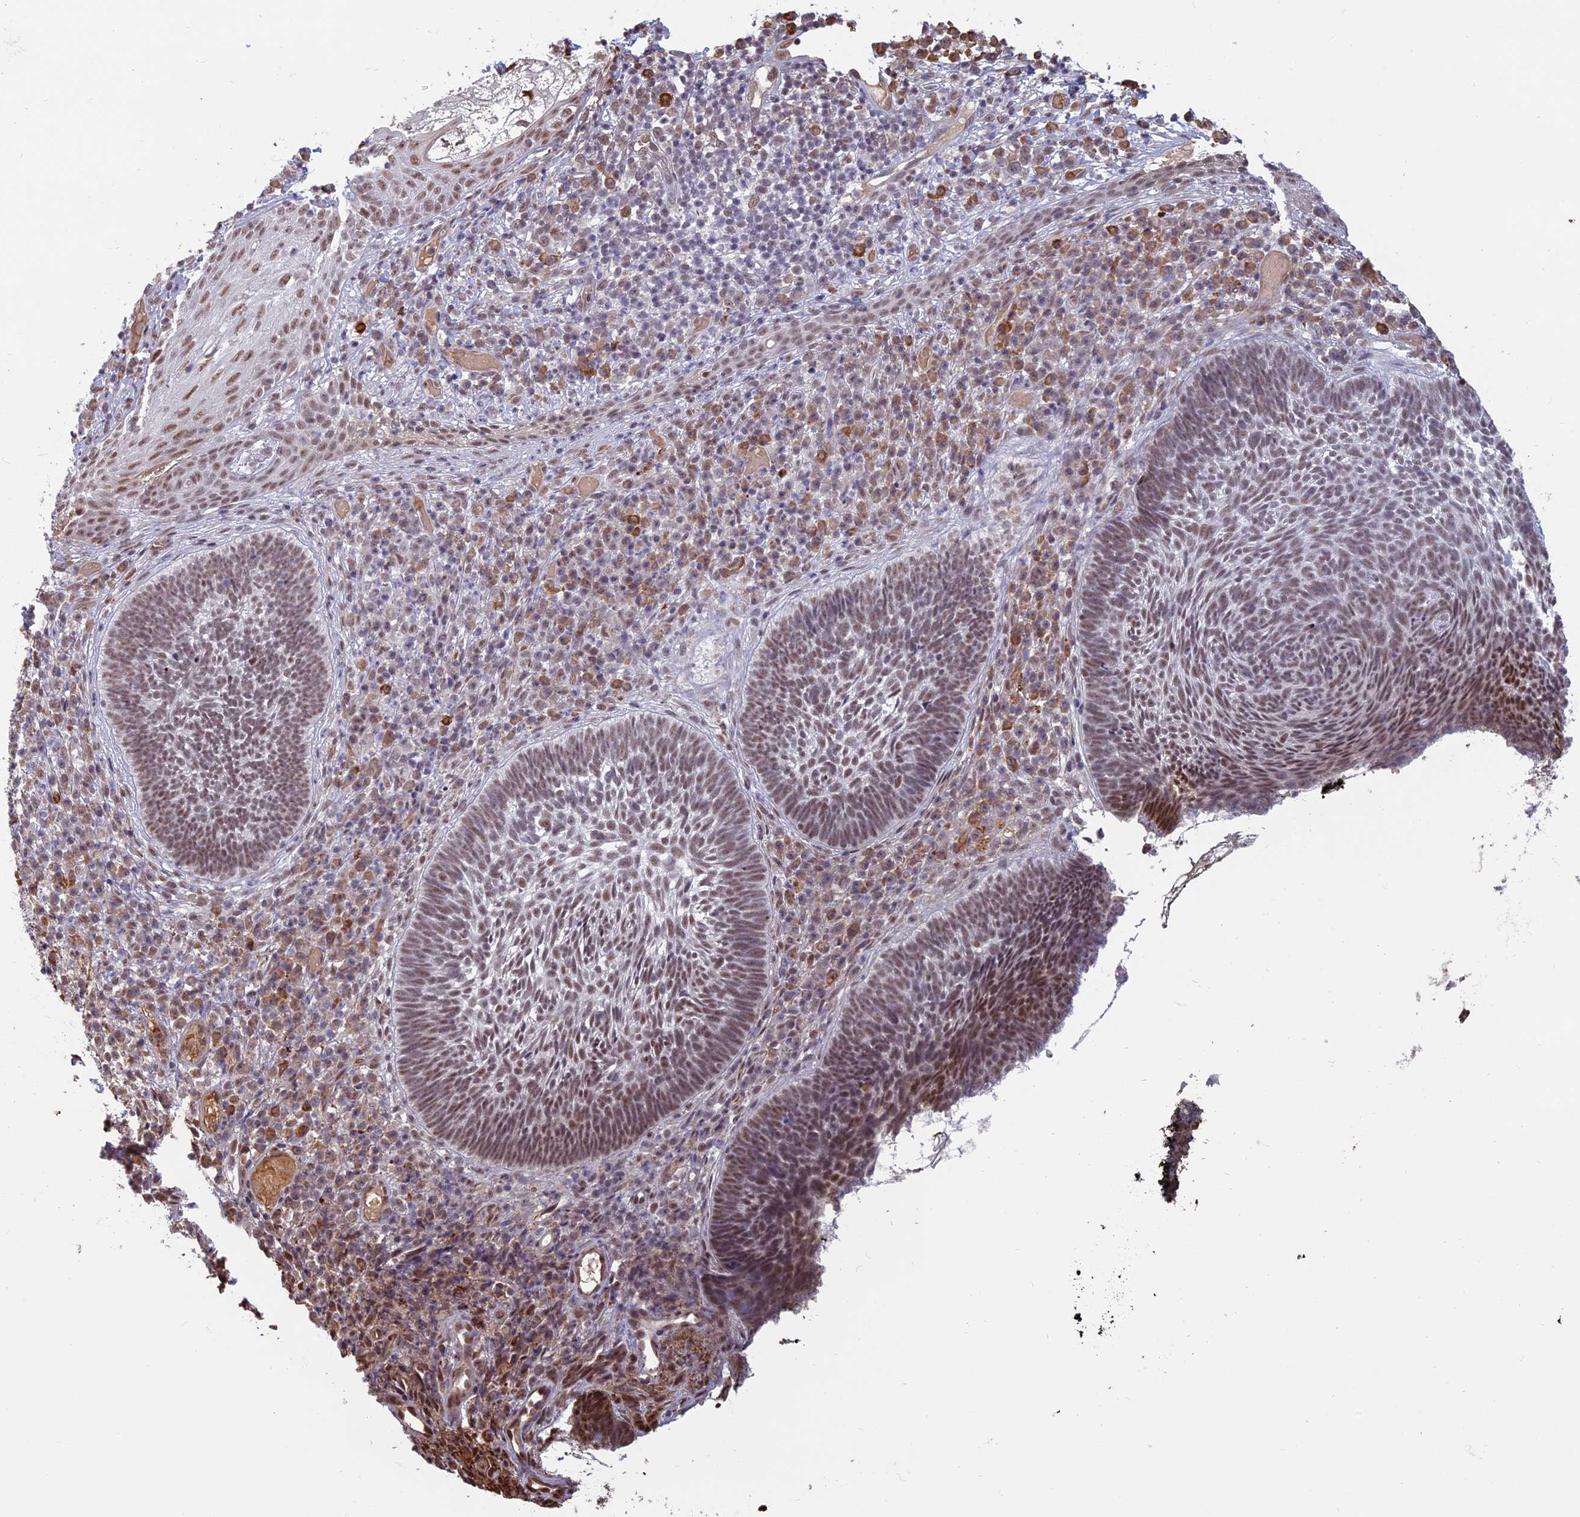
{"staining": {"intensity": "weak", "quantity": ">75%", "location": "nuclear"}, "tissue": "skin cancer", "cell_type": "Tumor cells", "image_type": "cancer", "snomed": [{"axis": "morphology", "description": "Basal cell carcinoma"}, {"axis": "topography", "description": "Skin"}], "caption": "This histopathology image shows immunohistochemistry staining of skin basal cell carcinoma, with low weak nuclear expression in about >75% of tumor cells.", "gene": "MFAP1", "patient": {"sex": "male", "age": 88}}